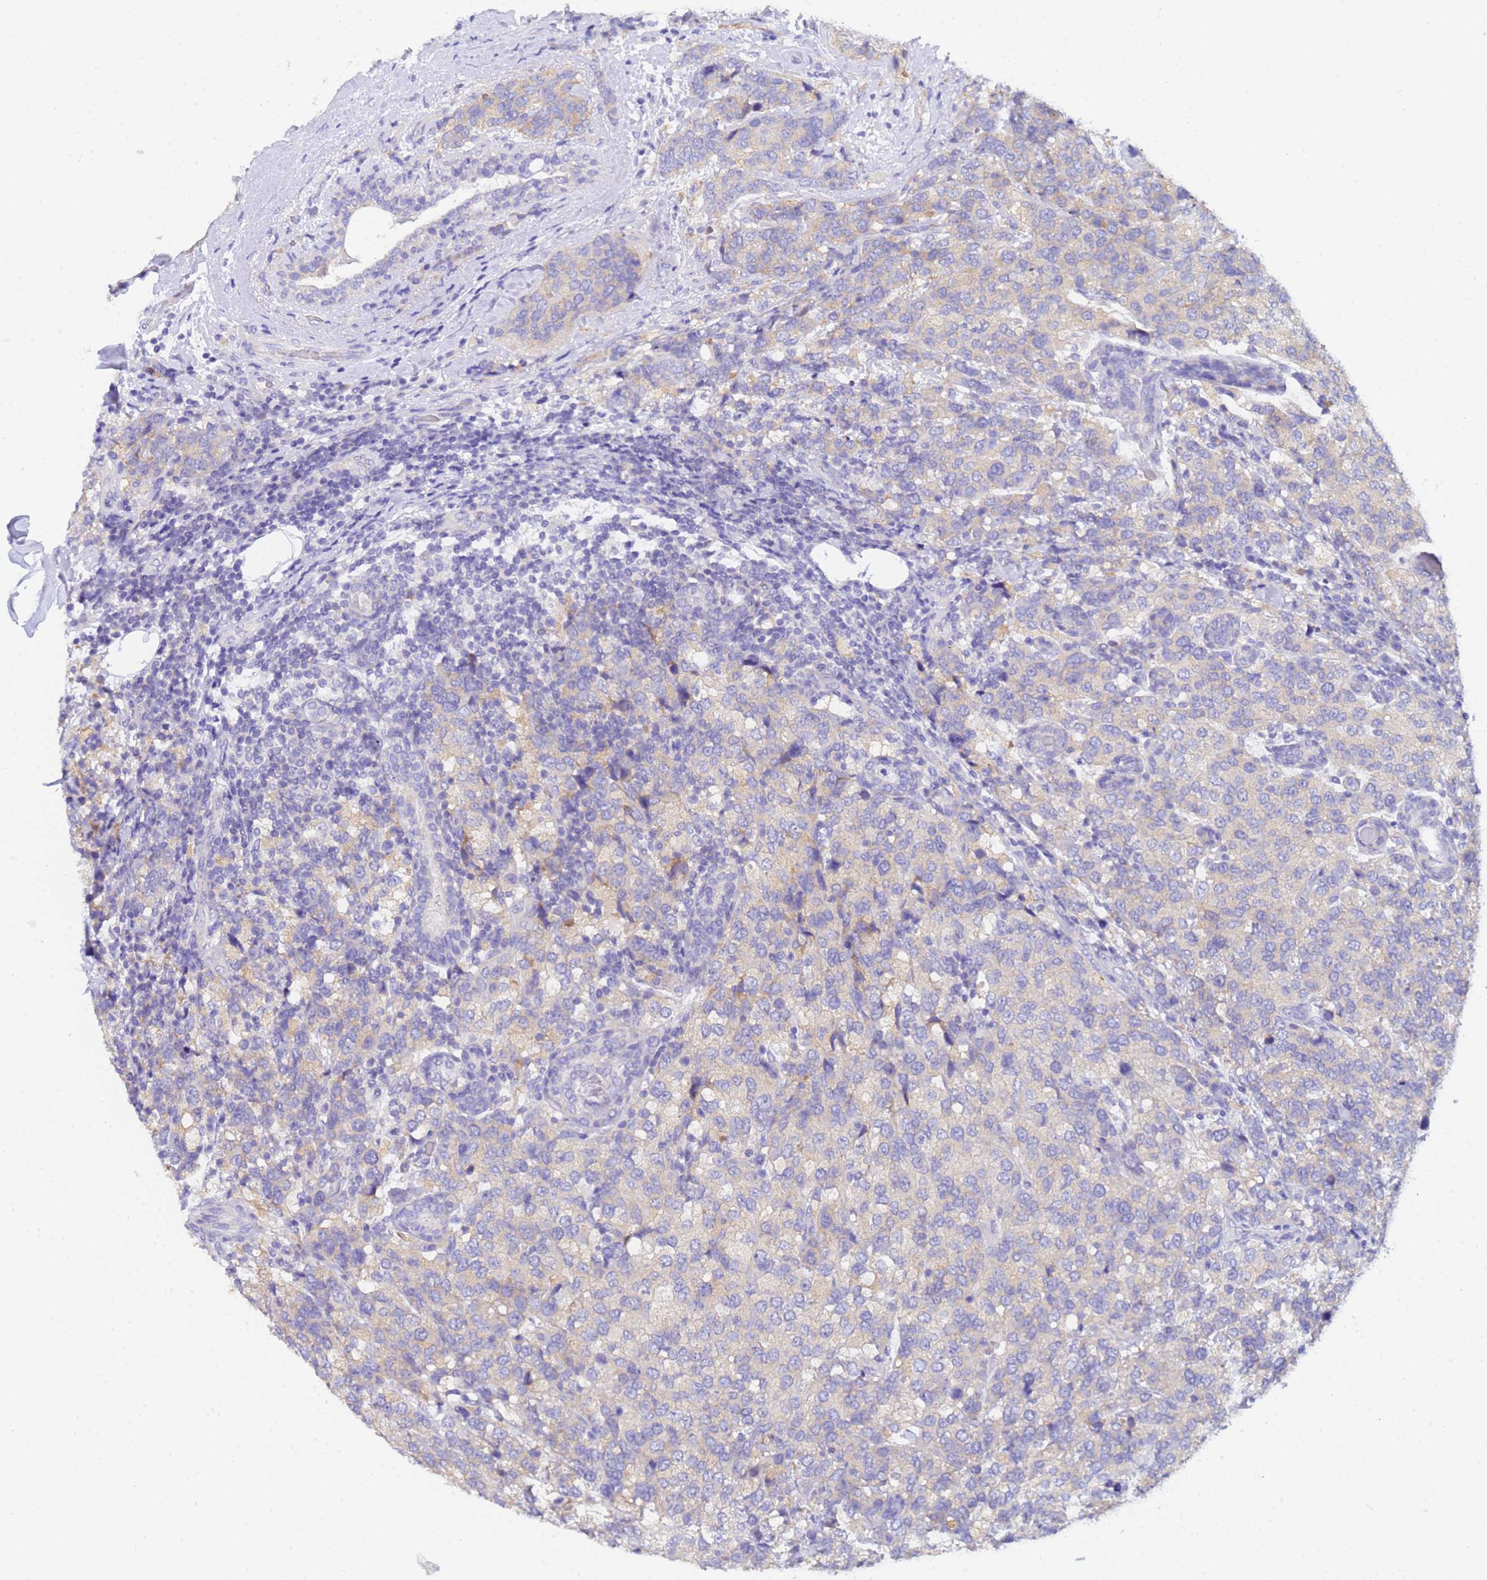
{"staining": {"intensity": "negative", "quantity": "none", "location": "none"}, "tissue": "breast cancer", "cell_type": "Tumor cells", "image_type": "cancer", "snomed": [{"axis": "morphology", "description": "Lobular carcinoma"}, {"axis": "topography", "description": "Breast"}], "caption": "IHC of human breast cancer displays no staining in tumor cells.", "gene": "UBE2O", "patient": {"sex": "female", "age": 59}}